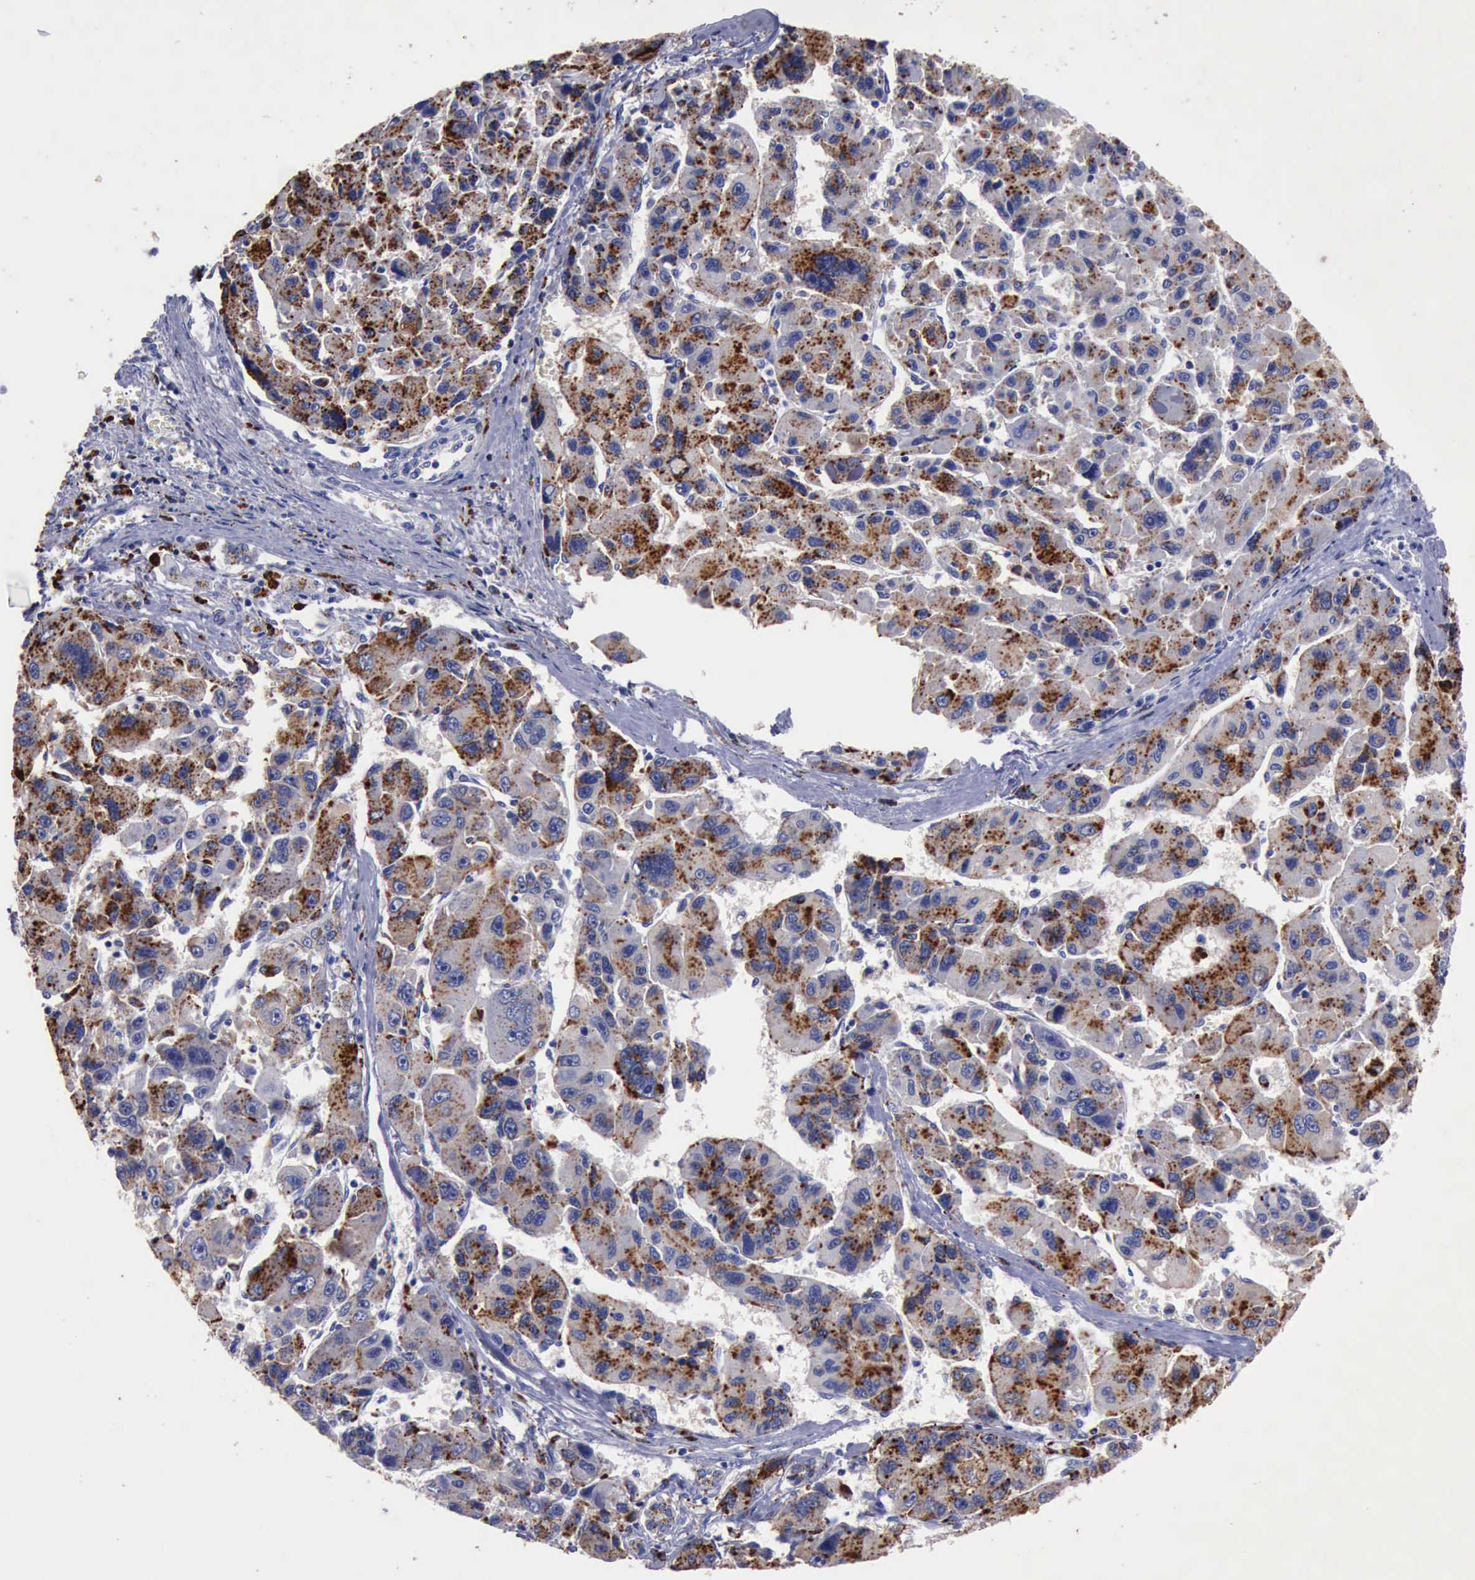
{"staining": {"intensity": "strong", "quantity": ">75%", "location": "cytoplasmic/membranous"}, "tissue": "liver cancer", "cell_type": "Tumor cells", "image_type": "cancer", "snomed": [{"axis": "morphology", "description": "Carcinoma, Hepatocellular, NOS"}, {"axis": "topography", "description": "Liver"}], "caption": "Immunohistochemical staining of liver hepatocellular carcinoma demonstrates high levels of strong cytoplasmic/membranous expression in about >75% of tumor cells. Immunohistochemistry stains the protein in brown and the nuclei are stained blue.", "gene": "CTSD", "patient": {"sex": "male", "age": 64}}